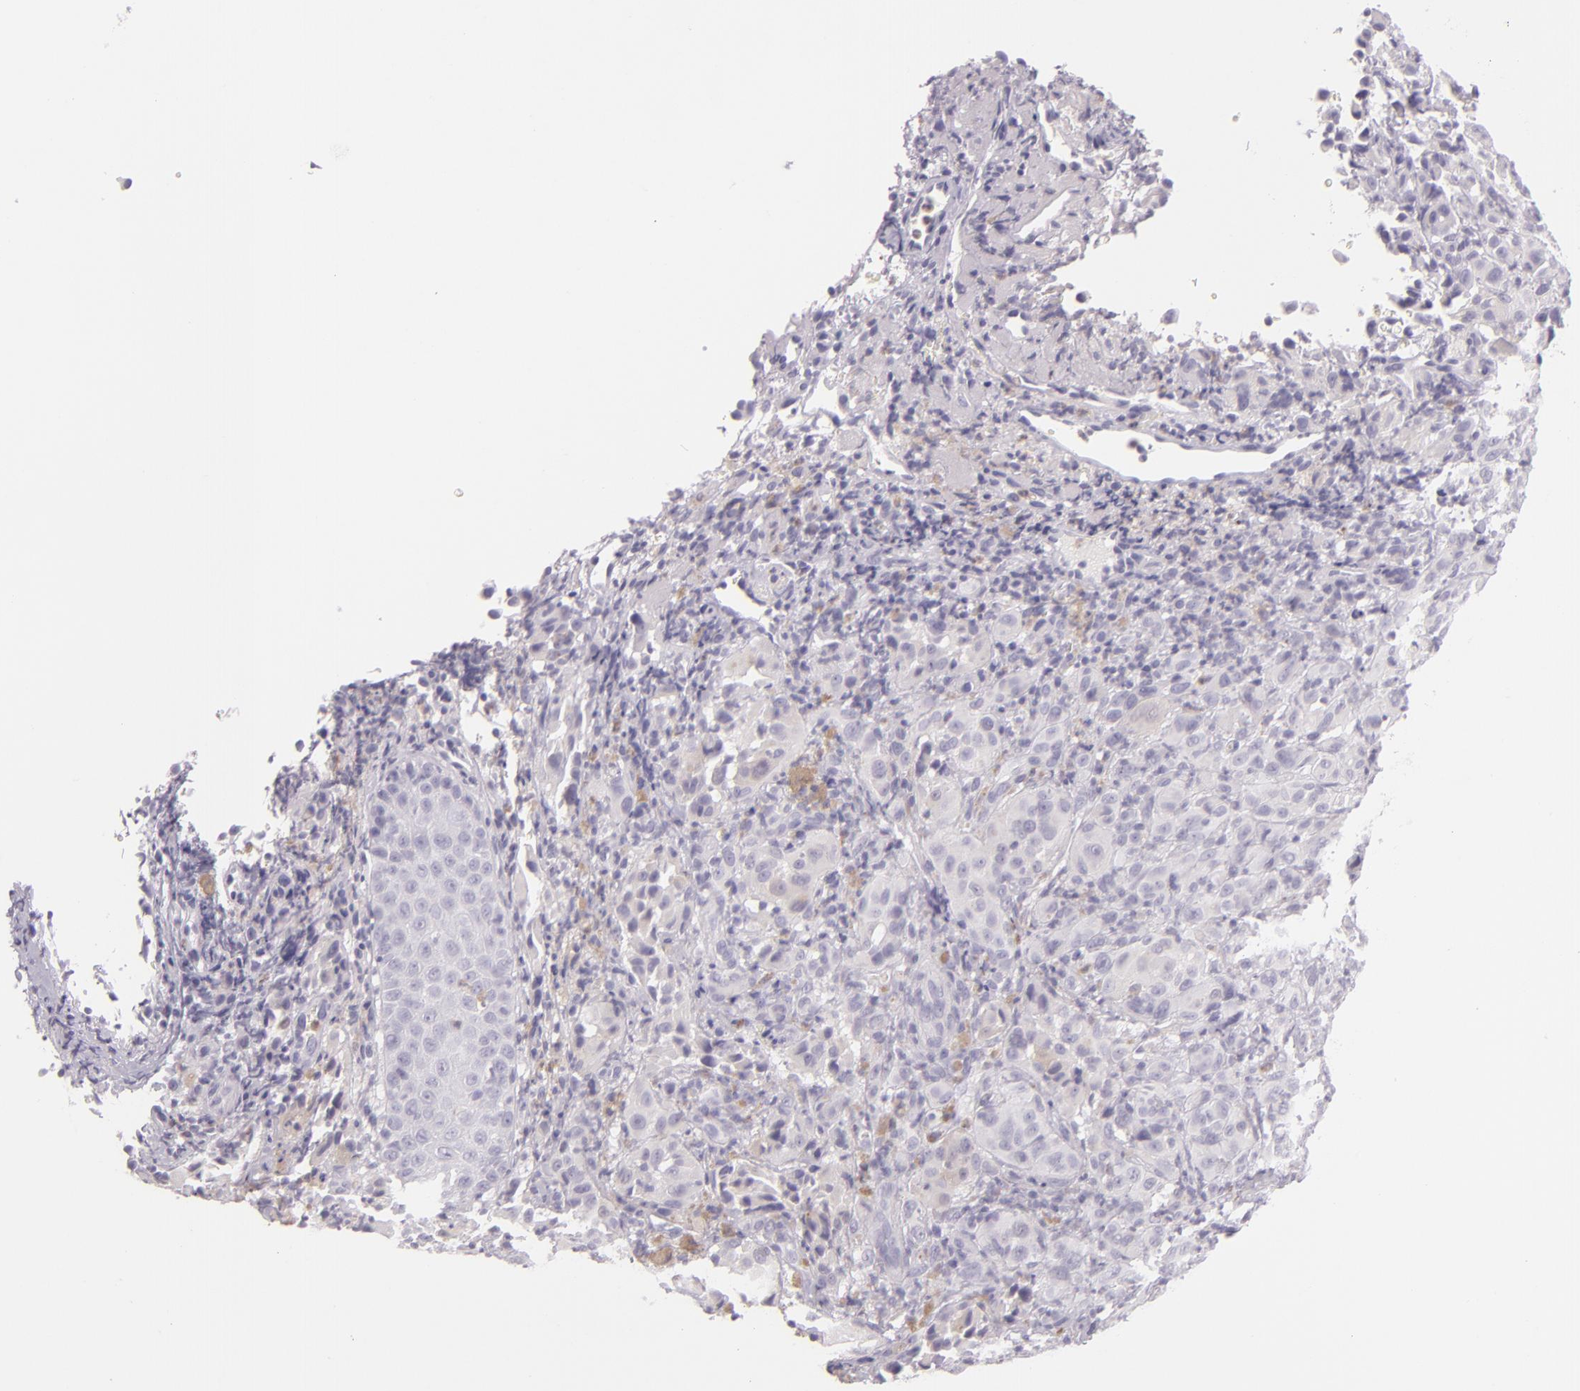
{"staining": {"intensity": "negative", "quantity": "none", "location": "none"}, "tissue": "melanoma", "cell_type": "Tumor cells", "image_type": "cancer", "snomed": [{"axis": "morphology", "description": "Malignant melanoma, NOS"}, {"axis": "topography", "description": "Skin"}], "caption": "Tumor cells show no significant protein staining in melanoma.", "gene": "CBS", "patient": {"sex": "male", "age": 75}}